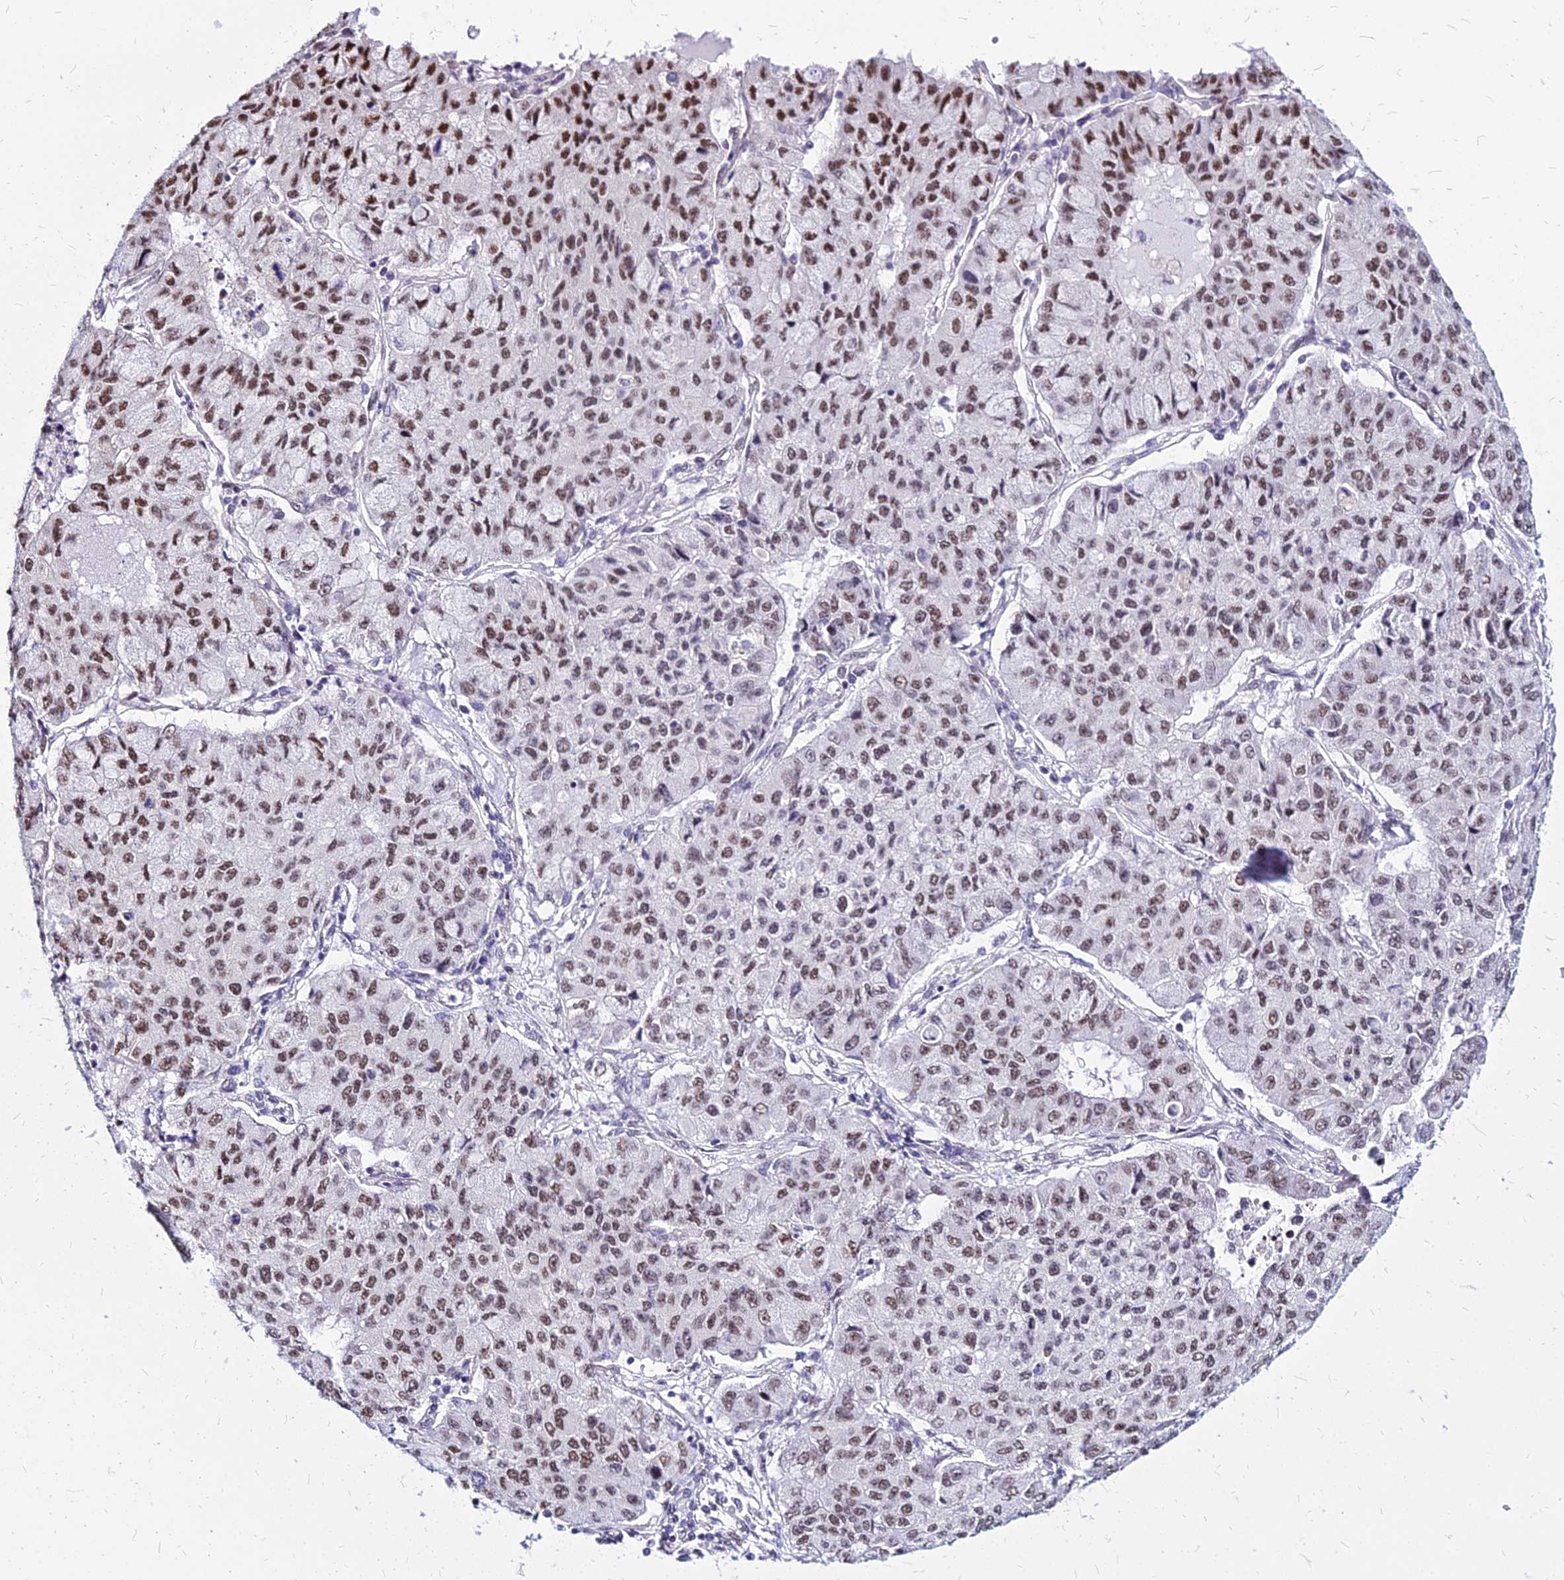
{"staining": {"intensity": "moderate", "quantity": ">75%", "location": "nuclear"}, "tissue": "lung cancer", "cell_type": "Tumor cells", "image_type": "cancer", "snomed": [{"axis": "morphology", "description": "Squamous cell carcinoma, NOS"}, {"axis": "topography", "description": "Lung"}], "caption": "The micrograph reveals staining of lung cancer (squamous cell carcinoma), revealing moderate nuclear protein positivity (brown color) within tumor cells.", "gene": "FDX2", "patient": {"sex": "male", "age": 74}}